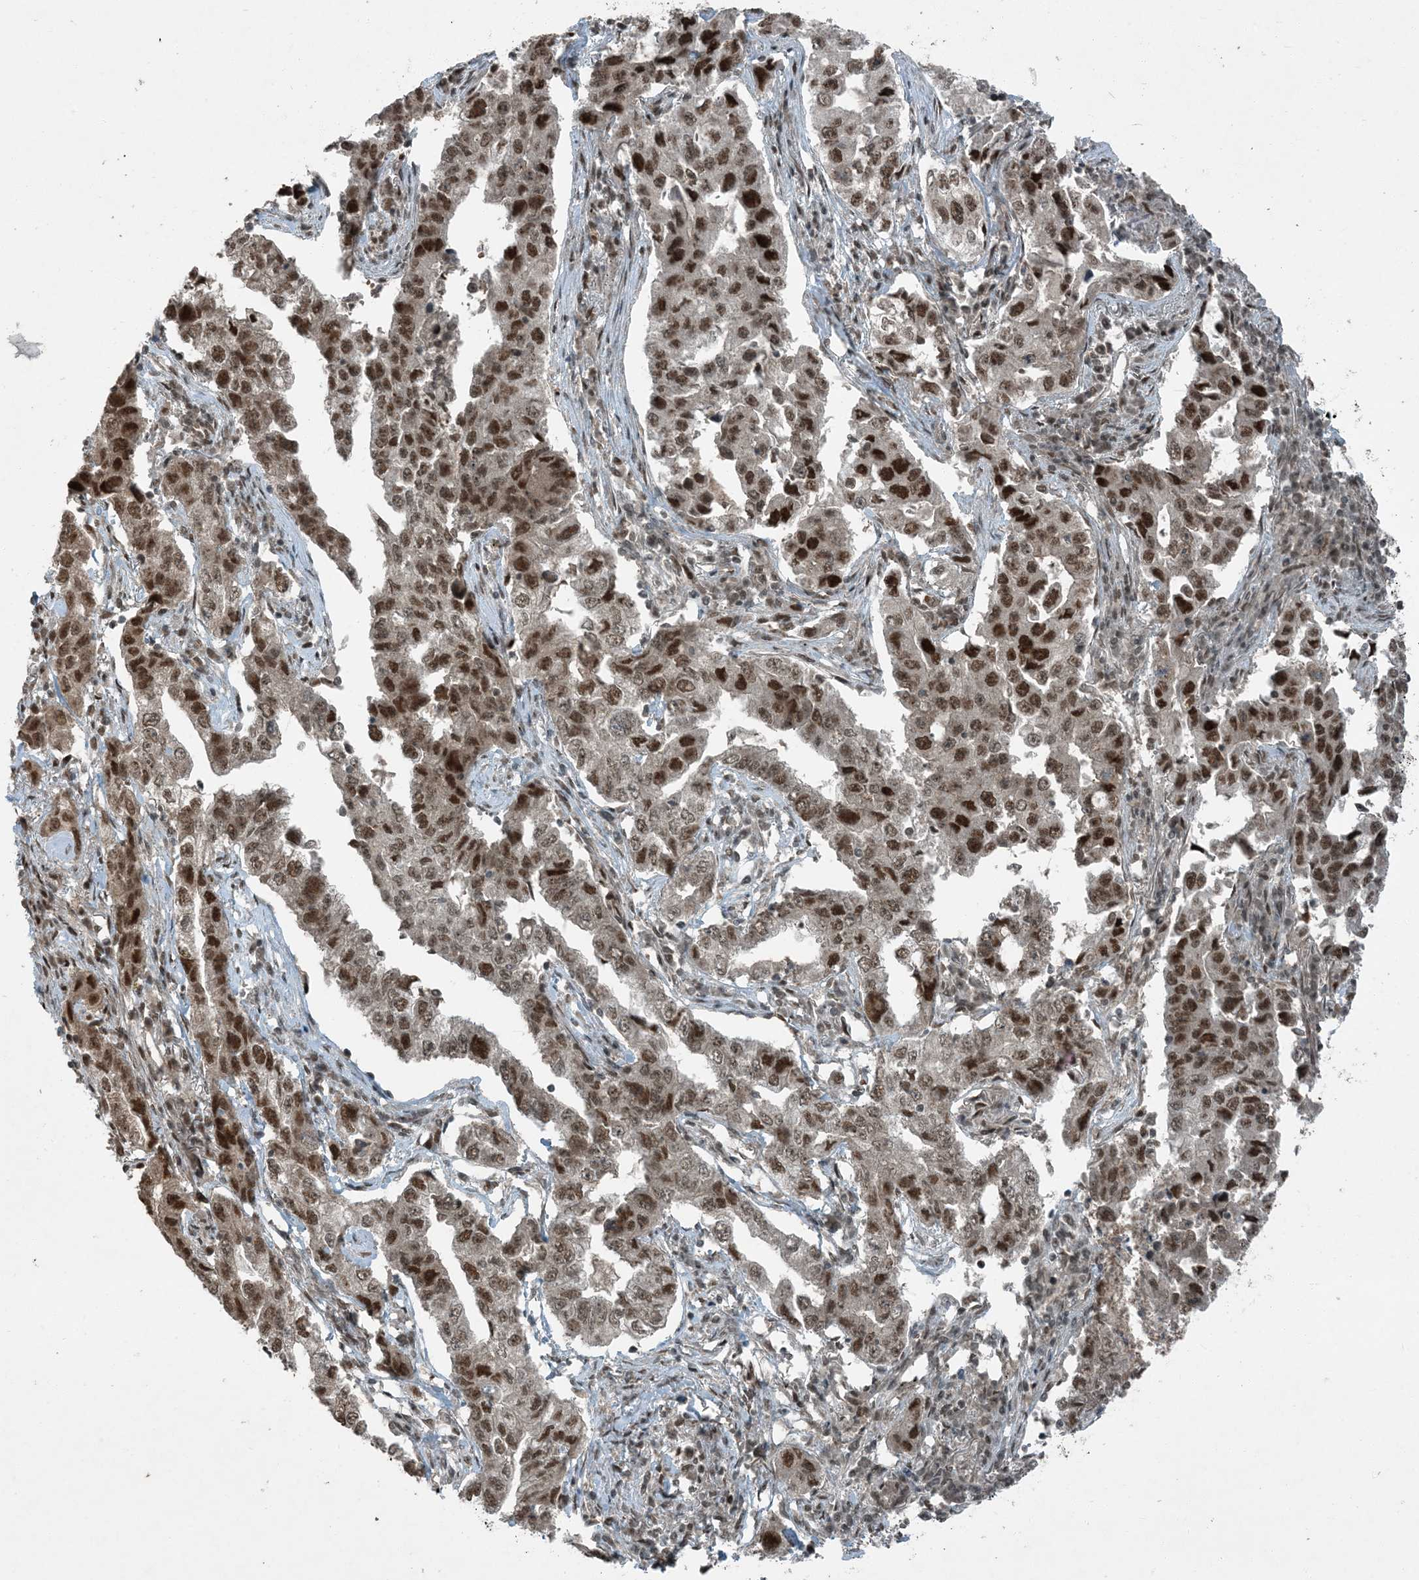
{"staining": {"intensity": "strong", "quantity": ">75%", "location": "nuclear"}, "tissue": "lung cancer", "cell_type": "Tumor cells", "image_type": "cancer", "snomed": [{"axis": "morphology", "description": "Adenocarcinoma, NOS"}, {"axis": "topography", "description": "Lung"}], "caption": "Immunohistochemistry image of neoplastic tissue: human lung adenocarcinoma stained using IHC exhibits high levels of strong protein expression localized specifically in the nuclear of tumor cells, appearing as a nuclear brown color.", "gene": "TRAPPC12", "patient": {"sex": "female", "age": 51}}